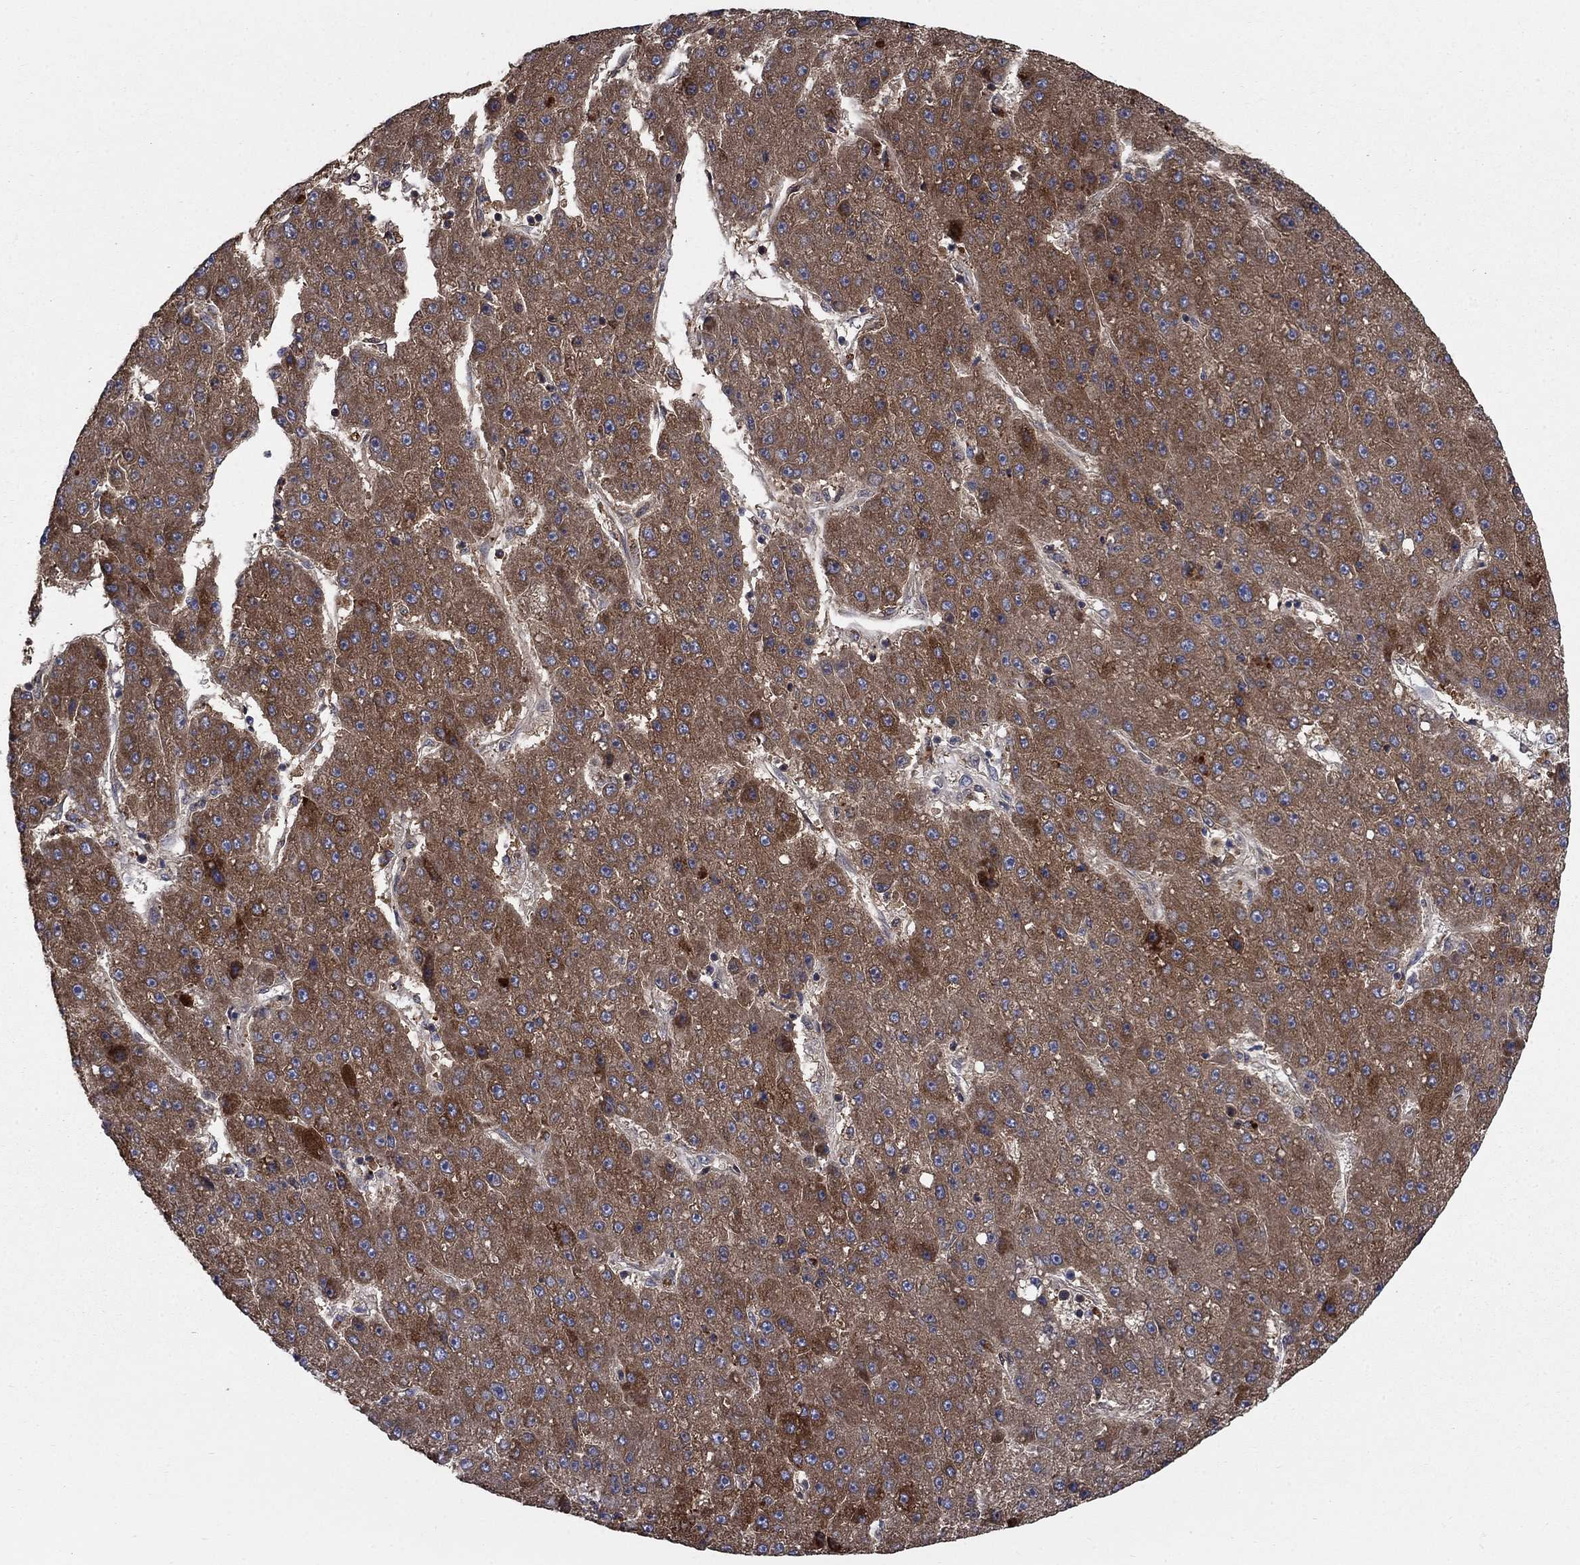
{"staining": {"intensity": "strong", "quantity": "25%-75%", "location": "cytoplasmic/membranous"}, "tissue": "liver cancer", "cell_type": "Tumor cells", "image_type": "cancer", "snomed": [{"axis": "morphology", "description": "Carcinoma, Hepatocellular, NOS"}, {"axis": "topography", "description": "Liver"}], "caption": "Liver hepatocellular carcinoma stained for a protein displays strong cytoplasmic/membranous positivity in tumor cells.", "gene": "NME7", "patient": {"sex": "male", "age": 67}}